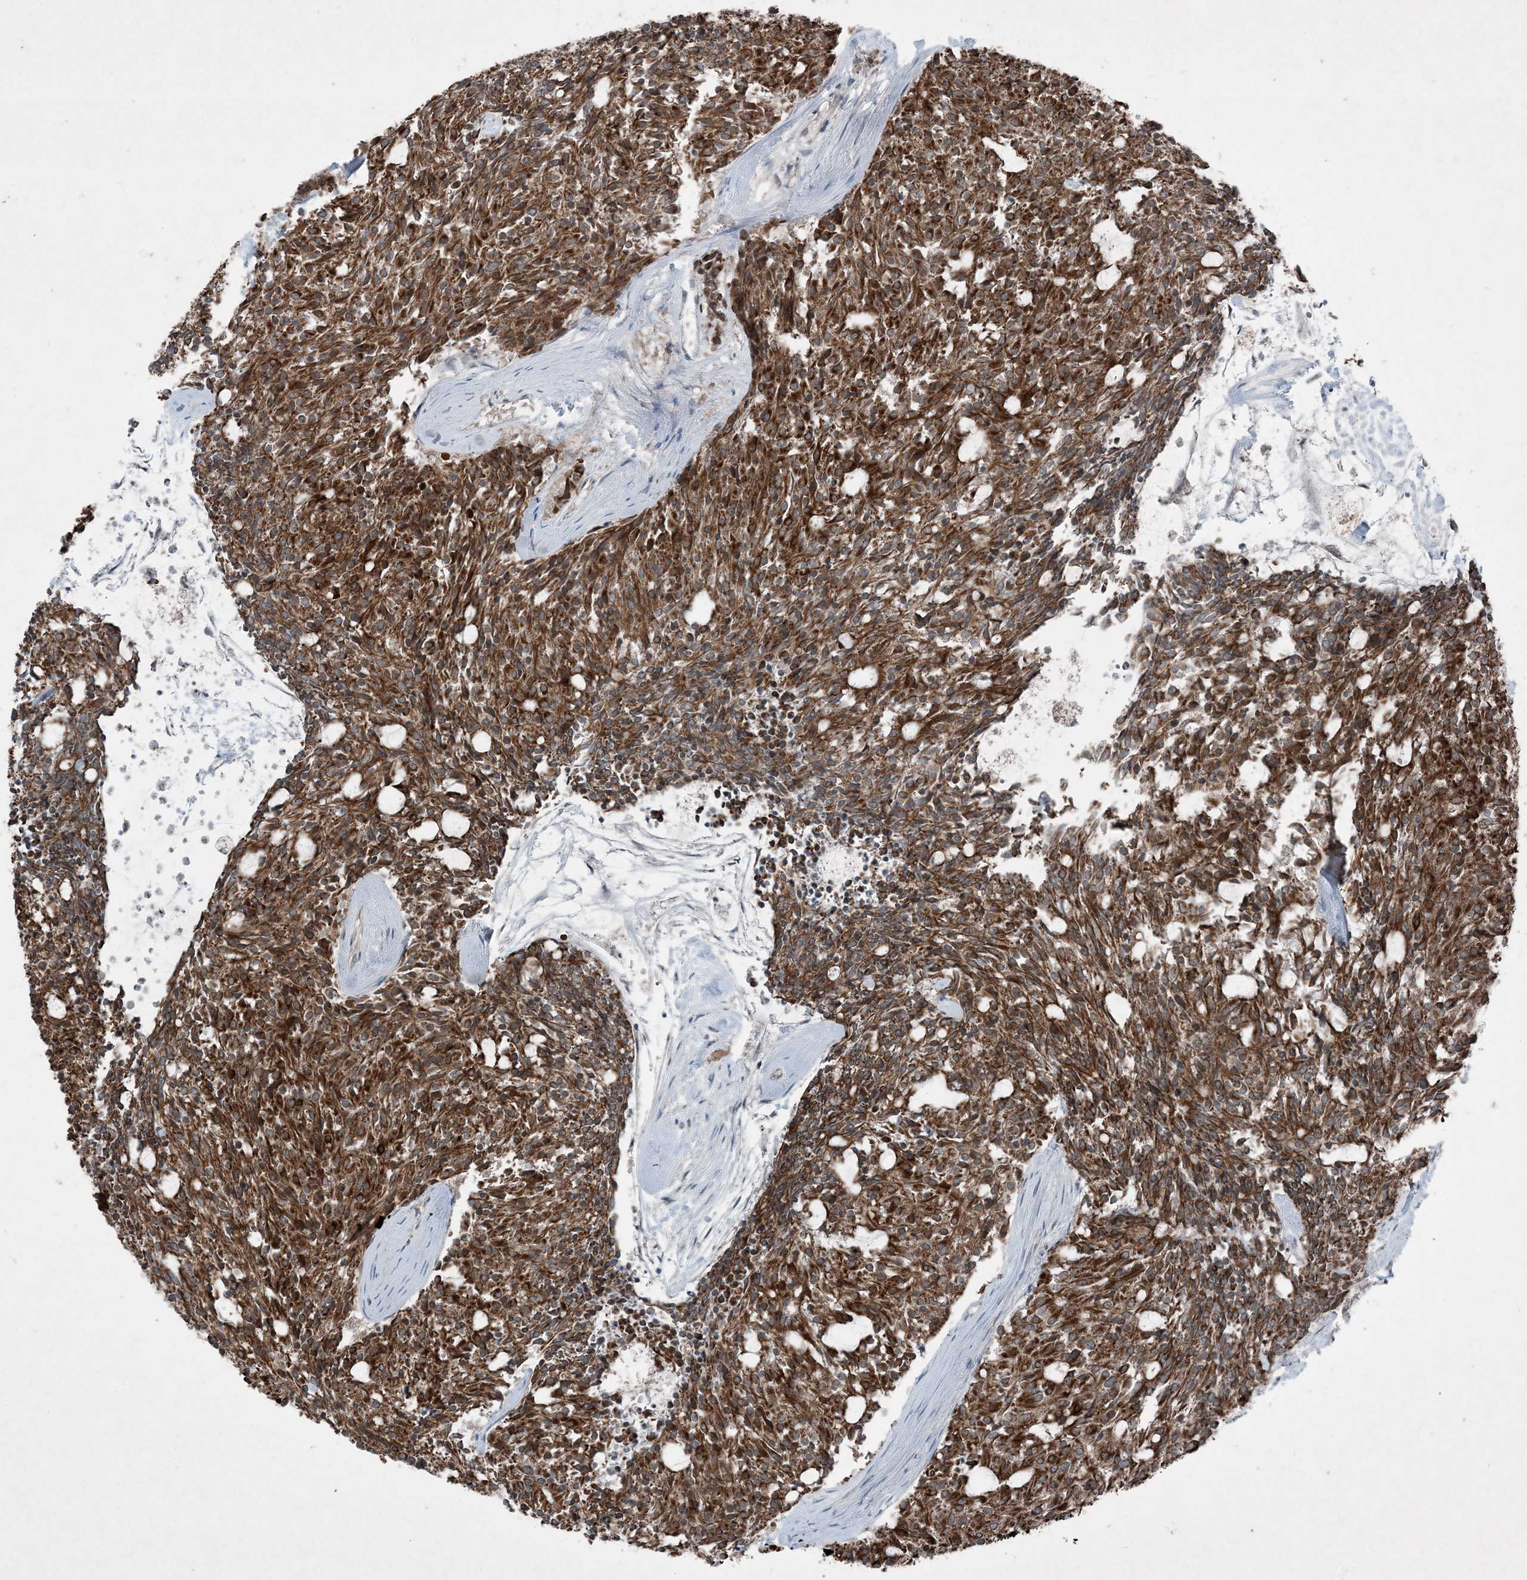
{"staining": {"intensity": "strong", "quantity": ">75%", "location": "cytoplasmic/membranous"}, "tissue": "carcinoid", "cell_type": "Tumor cells", "image_type": "cancer", "snomed": [{"axis": "morphology", "description": "Carcinoid, malignant, NOS"}, {"axis": "topography", "description": "Pancreas"}], "caption": "Brown immunohistochemical staining in human malignant carcinoid exhibits strong cytoplasmic/membranous staining in approximately >75% of tumor cells.", "gene": "PC", "patient": {"sex": "female", "age": 54}}